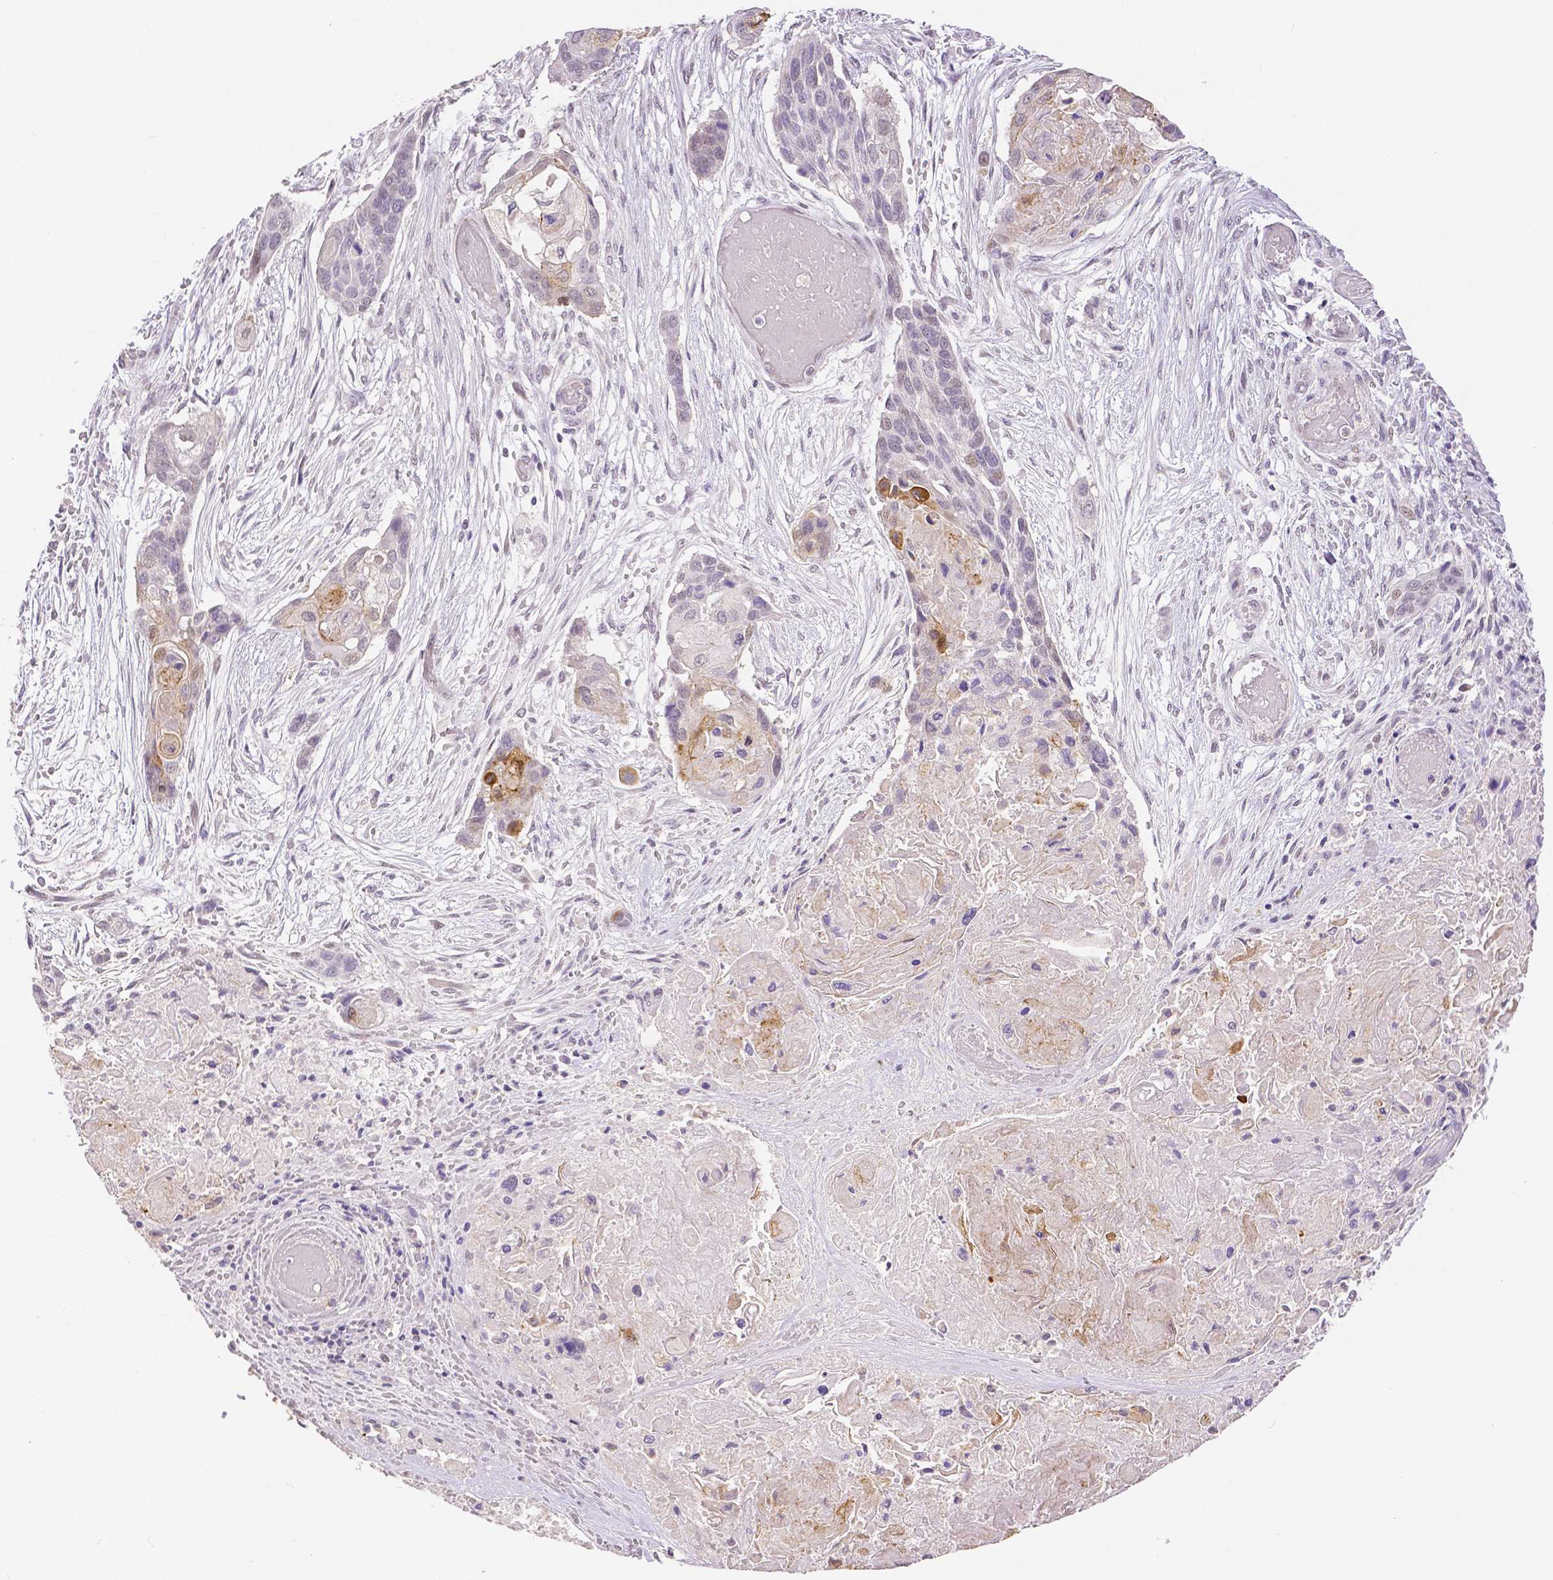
{"staining": {"intensity": "moderate", "quantity": "<25%", "location": "cytoplasmic/membranous"}, "tissue": "lung cancer", "cell_type": "Tumor cells", "image_type": "cancer", "snomed": [{"axis": "morphology", "description": "Squamous cell carcinoma, NOS"}, {"axis": "topography", "description": "Lung"}], "caption": "Immunohistochemistry of lung cancer (squamous cell carcinoma) exhibits low levels of moderate cytoplasmic/membranous positivity in about <25% of tumor cells. (DAB (3,3'-diaminobenzidine) IHC, brown staining for protein, blue staining for nuclei).", "gene": "OCLN", "patient": {"sex": "male", "age": 69}}